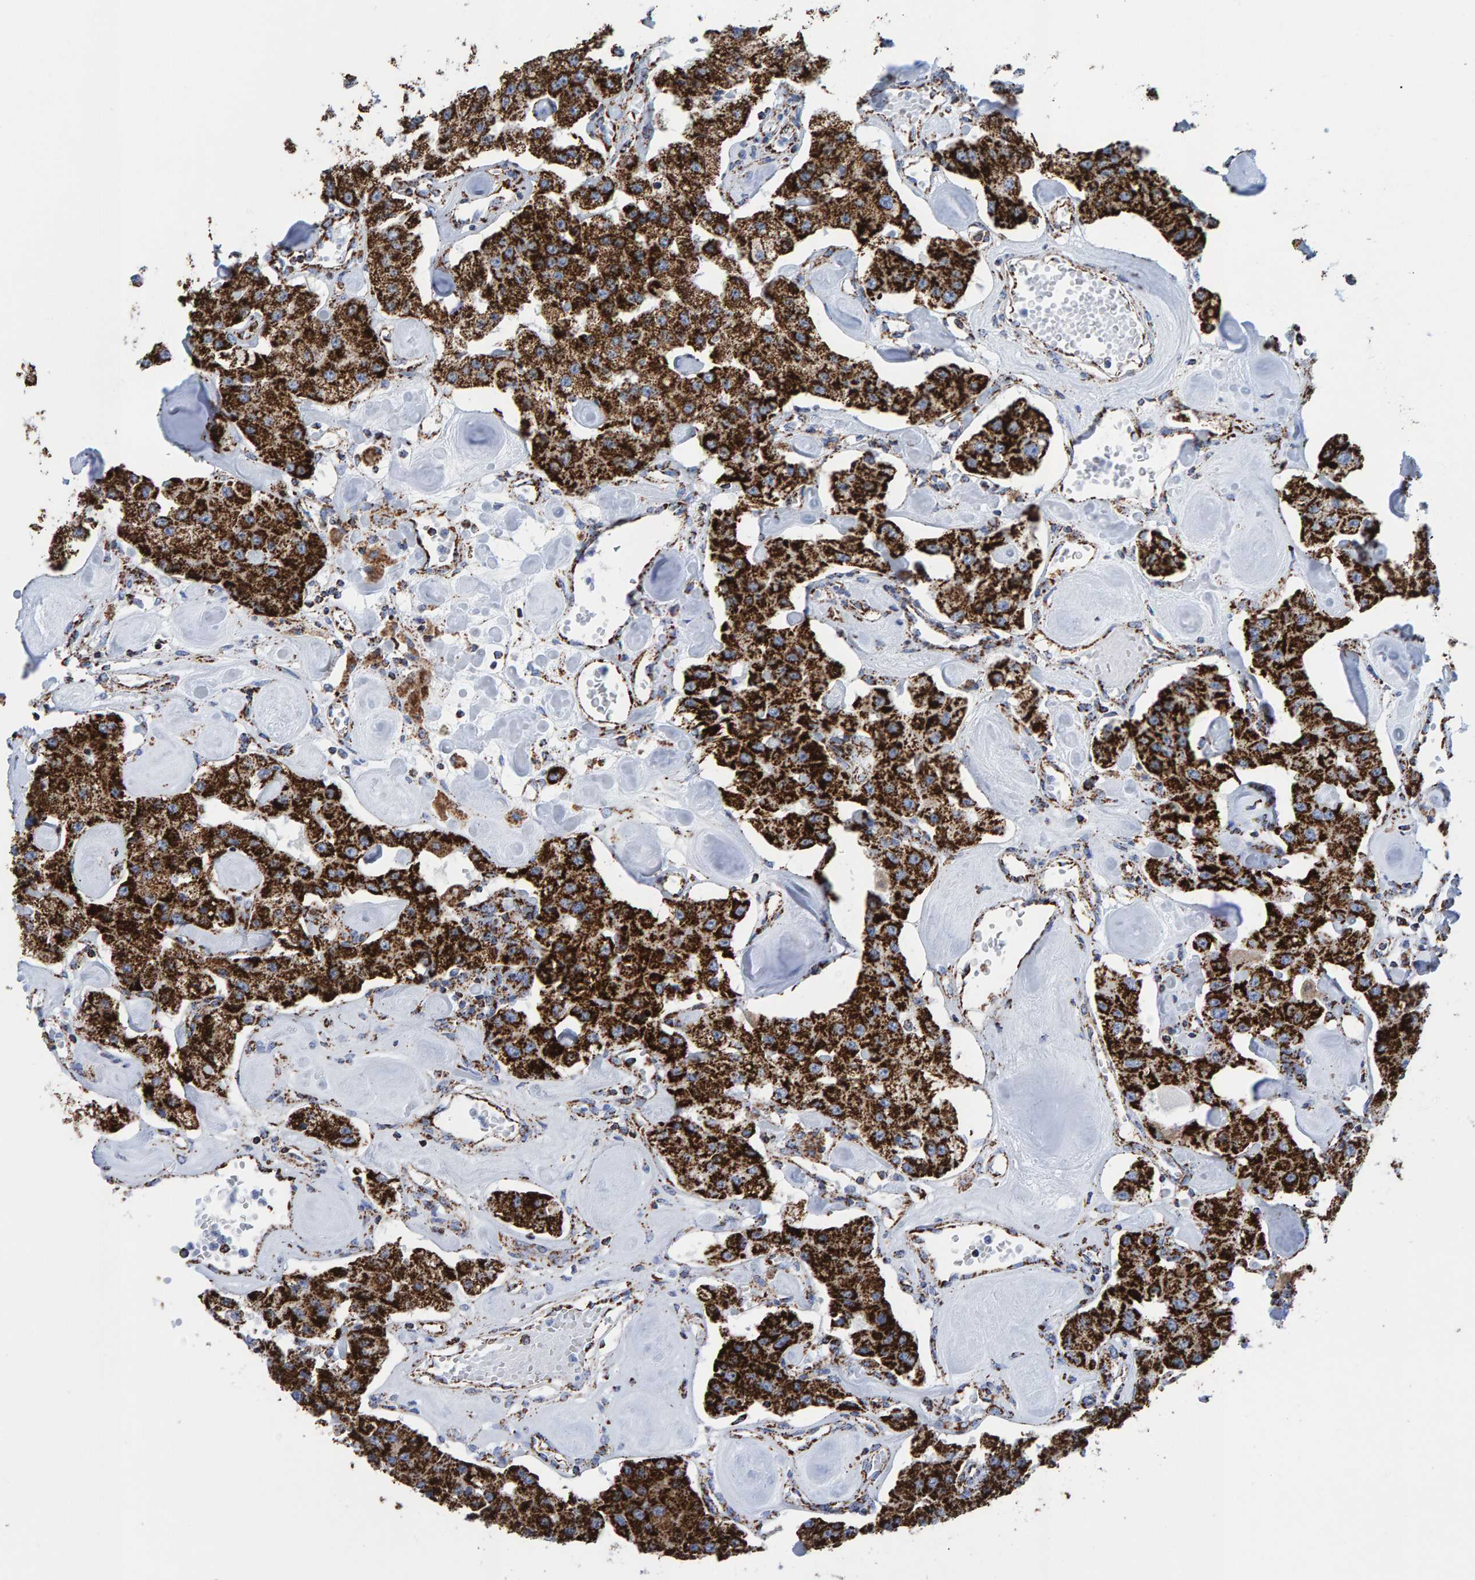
{"staining": {"intensity": "strong", "quantity": ">75%", "location": "cytoplasmic/membranous"}, "tissue": "carcinoid", "cell_type": "Tumor cells", "image_type": "cancer", "snomed": [{"axis": "morphology", "description": "Carcinoid, malignant, NOS"}, {"axis": "topography", "description": "Pancreas"}], "caption": "Immunohistochemical staining of carcinoid displays strong cytoplasmic/membranous protein positivity in about >75% of tumor cells.", "gene": "ENSG00000262660", "patient": {"sex": "male", "age": 41}}